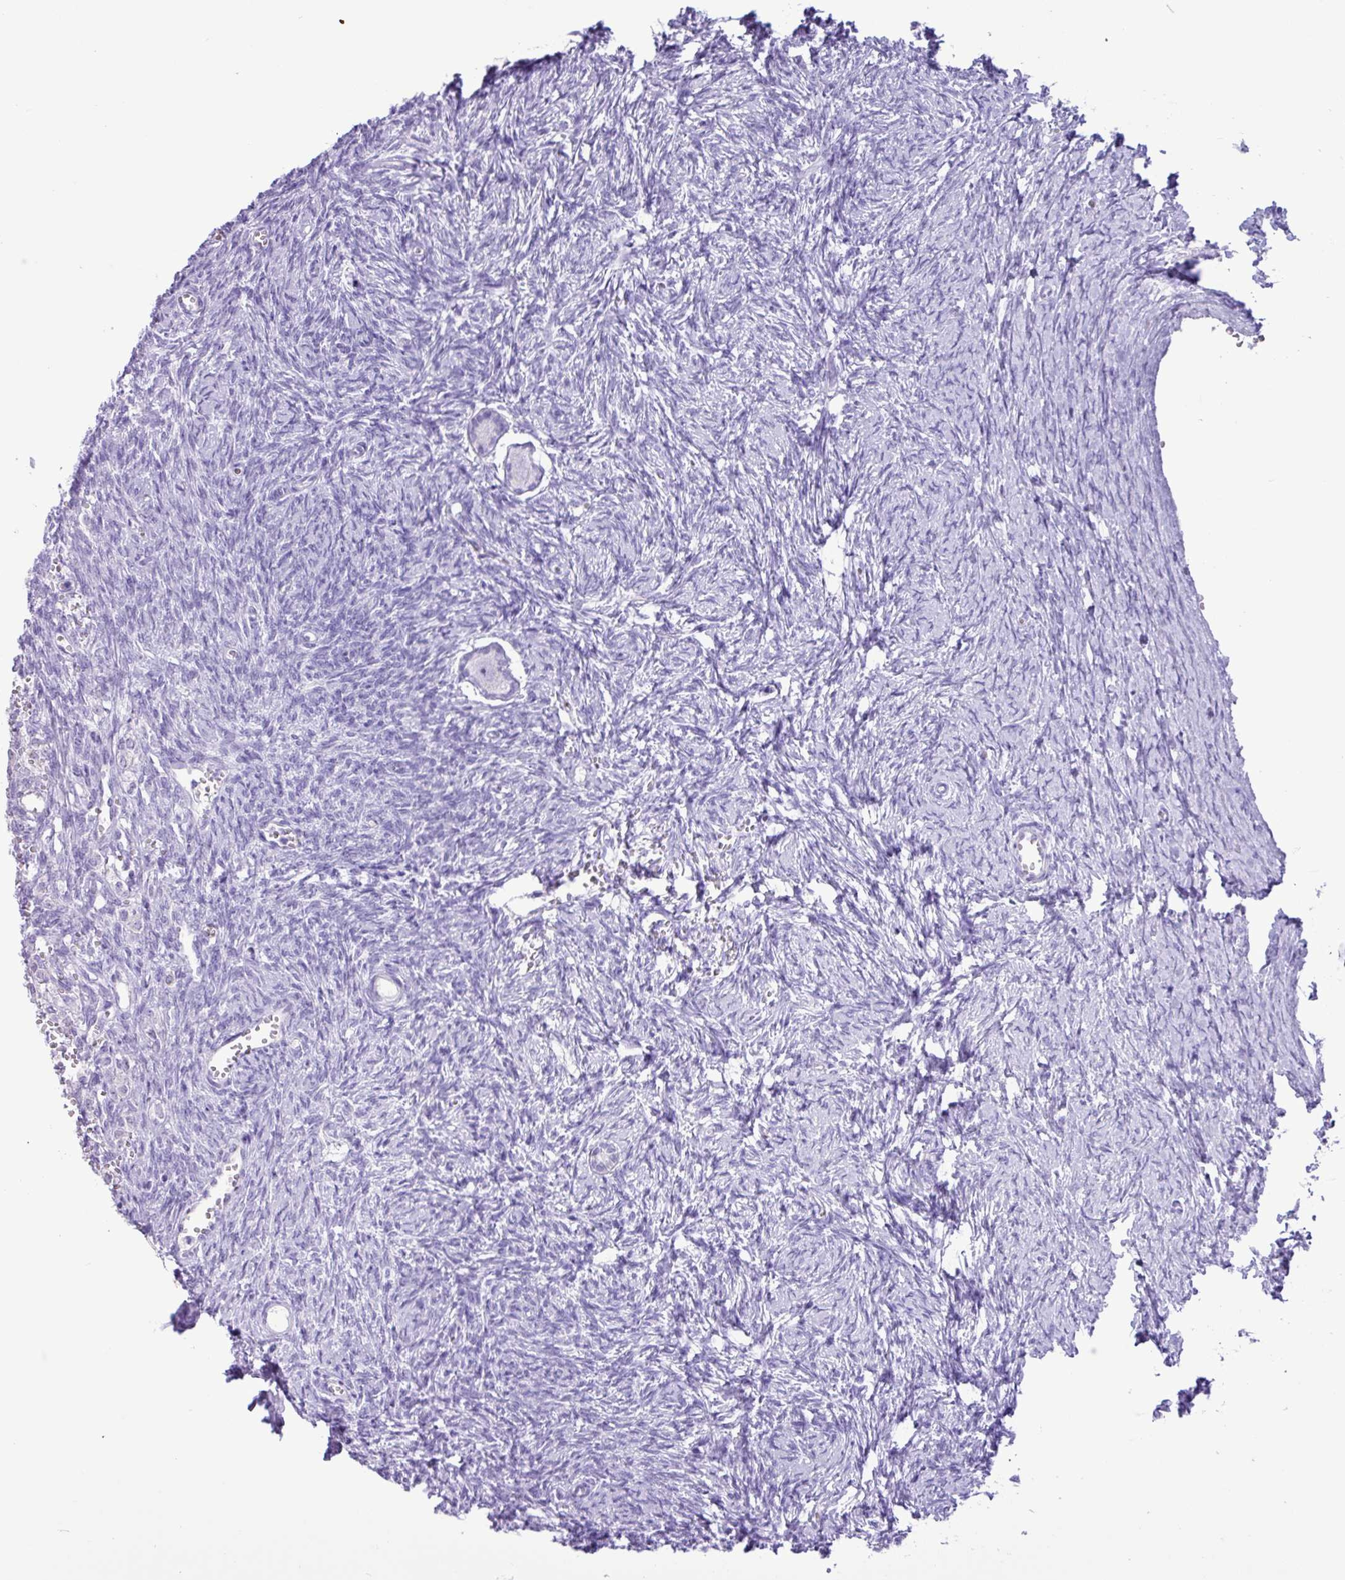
{"staining": {"intensity": "negative", "quantity": "none", "location": "none"}, "tissue": "ovary", "cell_type": "Follicle cells", "image_type": "normal", "snomed": [{"axis": "morphology", "description": "Normal tissue, NOS"}, {"axis": "topography", "description": "Ovary"}], "caption": "There is no significant staining in follicle cells of ovary. The staining was performed using DAB to visualize the protein expression in brown, while the nuclei were stained in blue with hematoxylin (Magnification: 20x).", "gene": "CKMT2", "patient": {"sex": "female", "age": 39}}